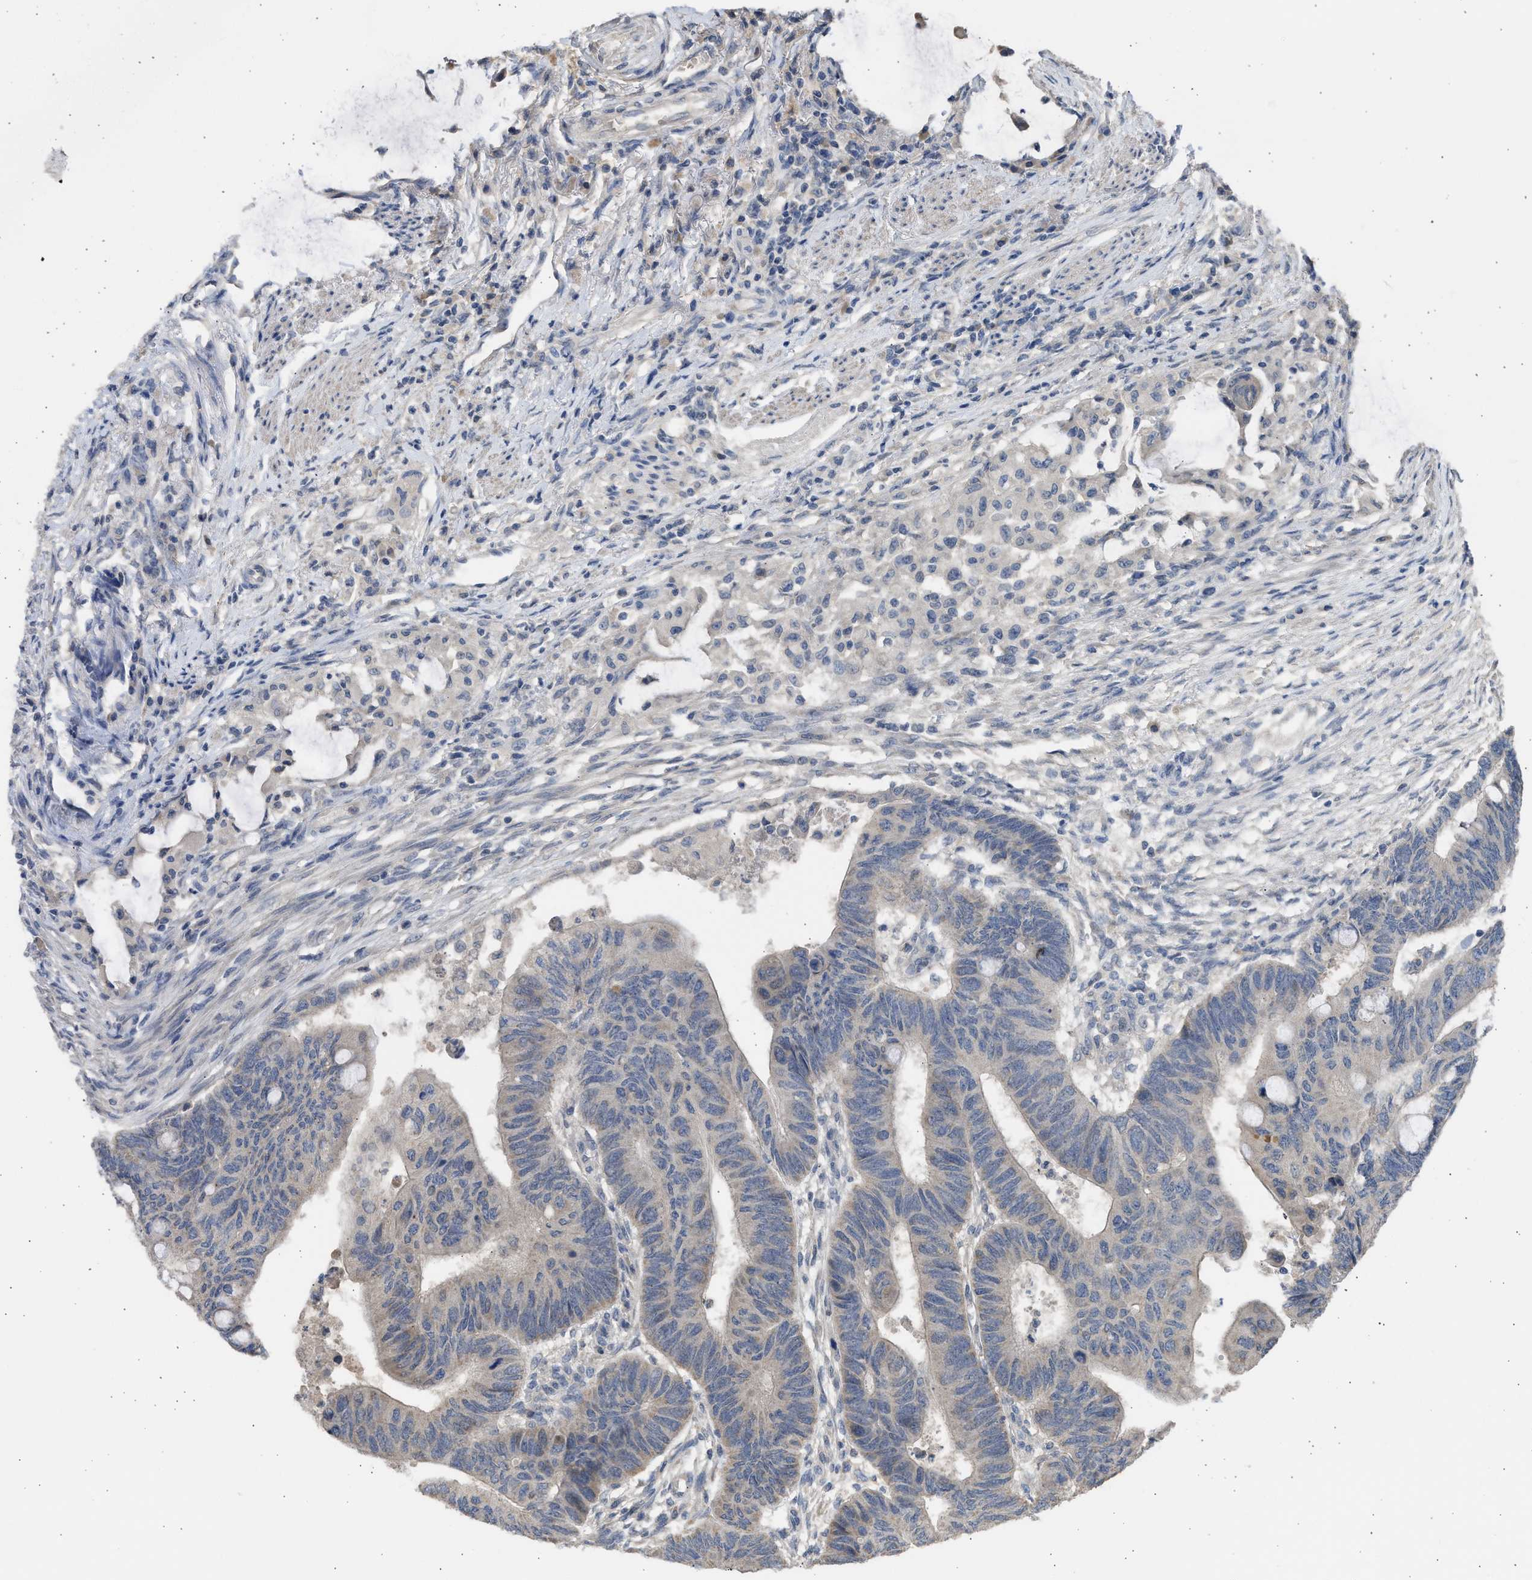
{"staining": {"intensity": "weak", "quantity": "<25%", "location": "cytoplasmic/membranous"}, "tissue": "colorectal cancer", "cell_type": "Tumor cells", "image_type": "cancer", "snomed": [{"axis": "morphology", "description": "Normal tissue, NOS"}, {"axis": "morphology", "description": "Adenocarcinoma, NOS"}, {"axis": "topography", "description": "Rectum"}, {"axis": "topography", "description": "Peripheral nerve tissue"}], "caption": "Tumor cells show no significant protein positivity in colorectal cancer (adenocarcinoma).", "gene": "SULT2A1", "patient": {"sex": "male", "age": 92}}